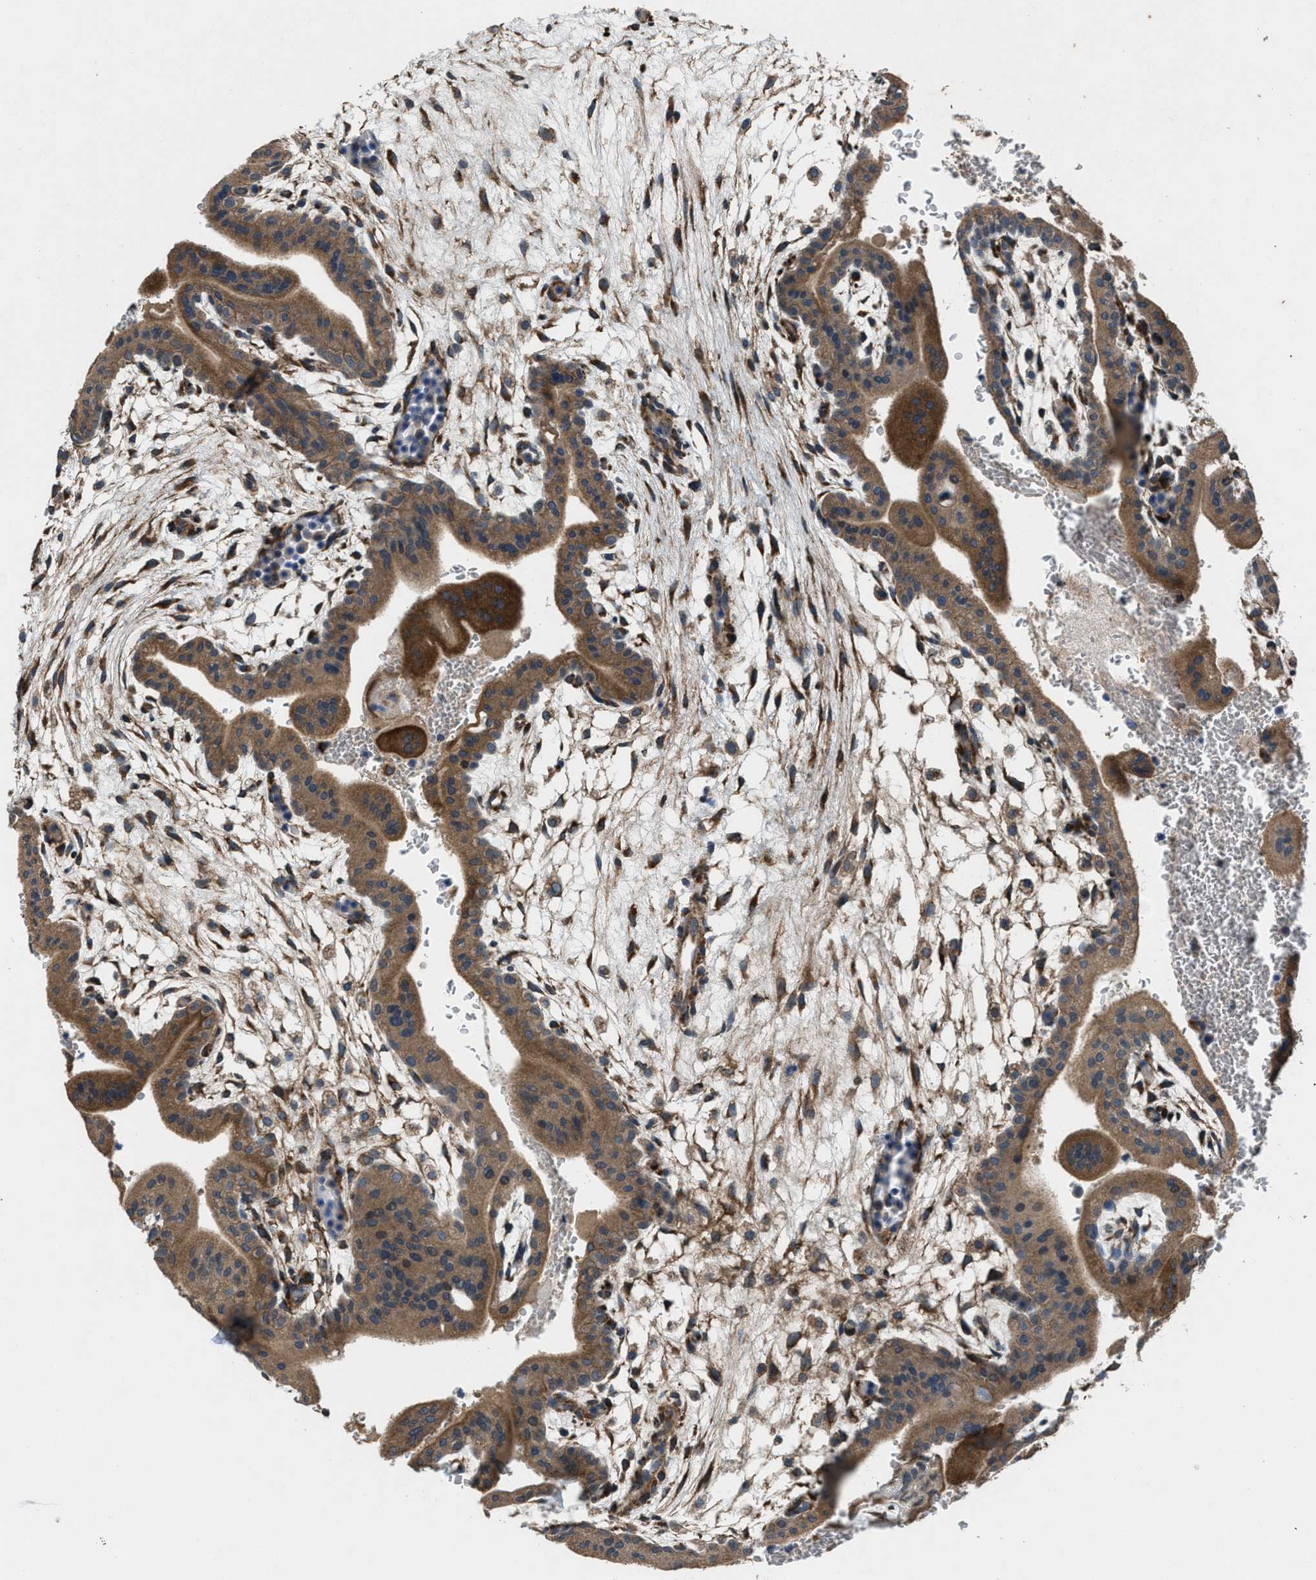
{"staining": {"intensity": "strong", "quantity": ">75%", "location": "cytoplasmic/membranous"}, "tissue": "placenta", "cell_type": "Decidual cells", "image_type": "normal", "snomed": [{"axis": "morphology", "description": "Normal tissue, NOS"}, {"axis": "topography", "description": "Placenta"}], "caption": "IHC (DAB (3,3'-diaminobenzidine)) staining of benign human placenta shows strong cytoplasmic/membranous protein positivity in approximately >75% of decidual cells.", "gene": "PDP1", "patient": {"sex": "female", "age": 35}}